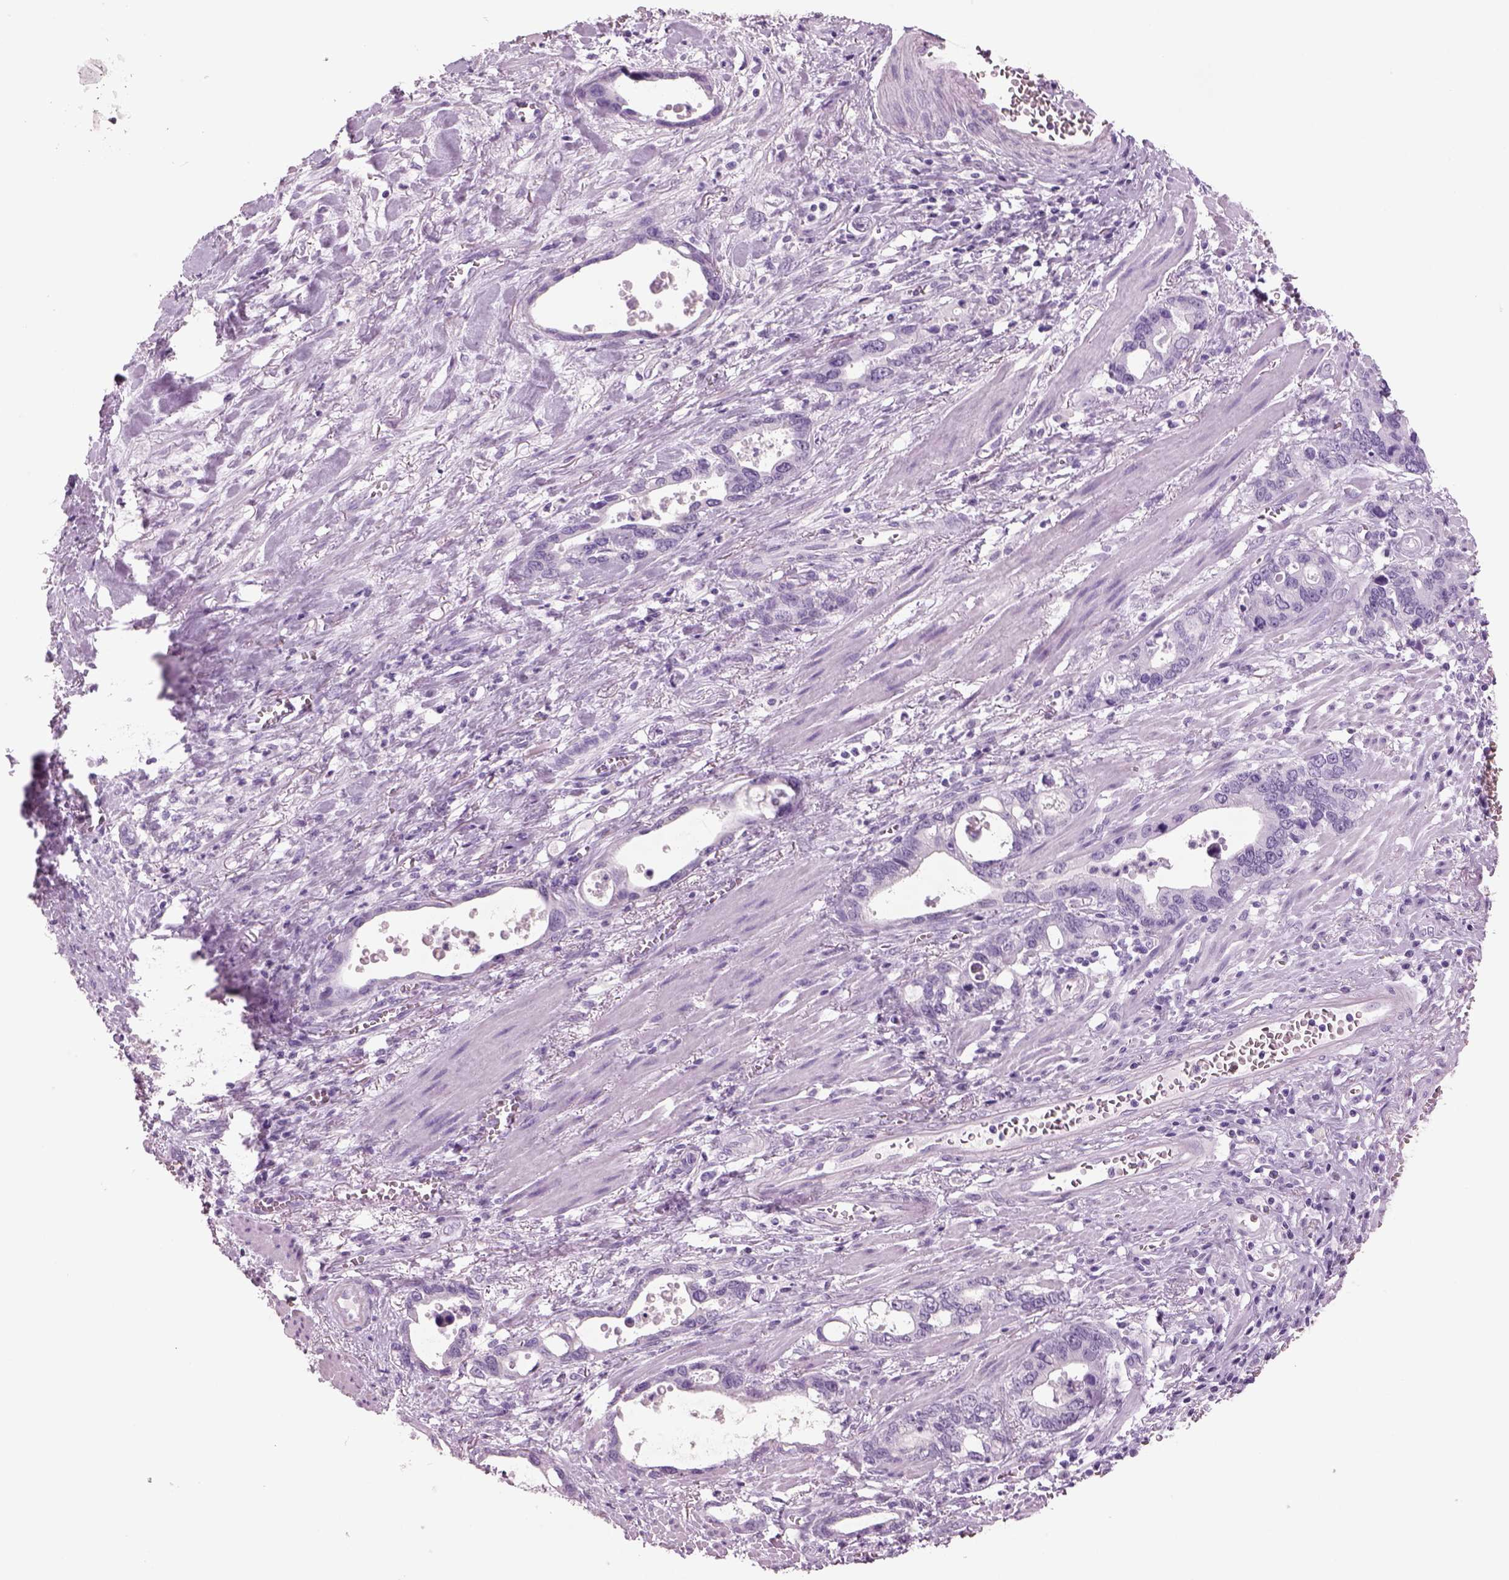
{"staining": {"intensity": "negative", "quantity": "none", "location": "none"}, "tissue": "stomach cancer", "cell_type": "Tumor cells", "image_type": "cancer", "snomed": [{"axis": "morphology", "description": "Normal tissue, NOS"}, {"axis": "morphology", "description": "Adenocarcinoma, NOS"}, {"axis": "topography", "description": "Esophagus"}, {"axis": "topography", "description": "Stomach, upper"}], "caption": "High power microscopy micrograph of an IHC histopathology image of stomach cancer, revealing no significant positivity in tumor cells. Nuclei are stained in blue.", "gene": "RHO", "patient": {"sex": "male", "age": 74}}